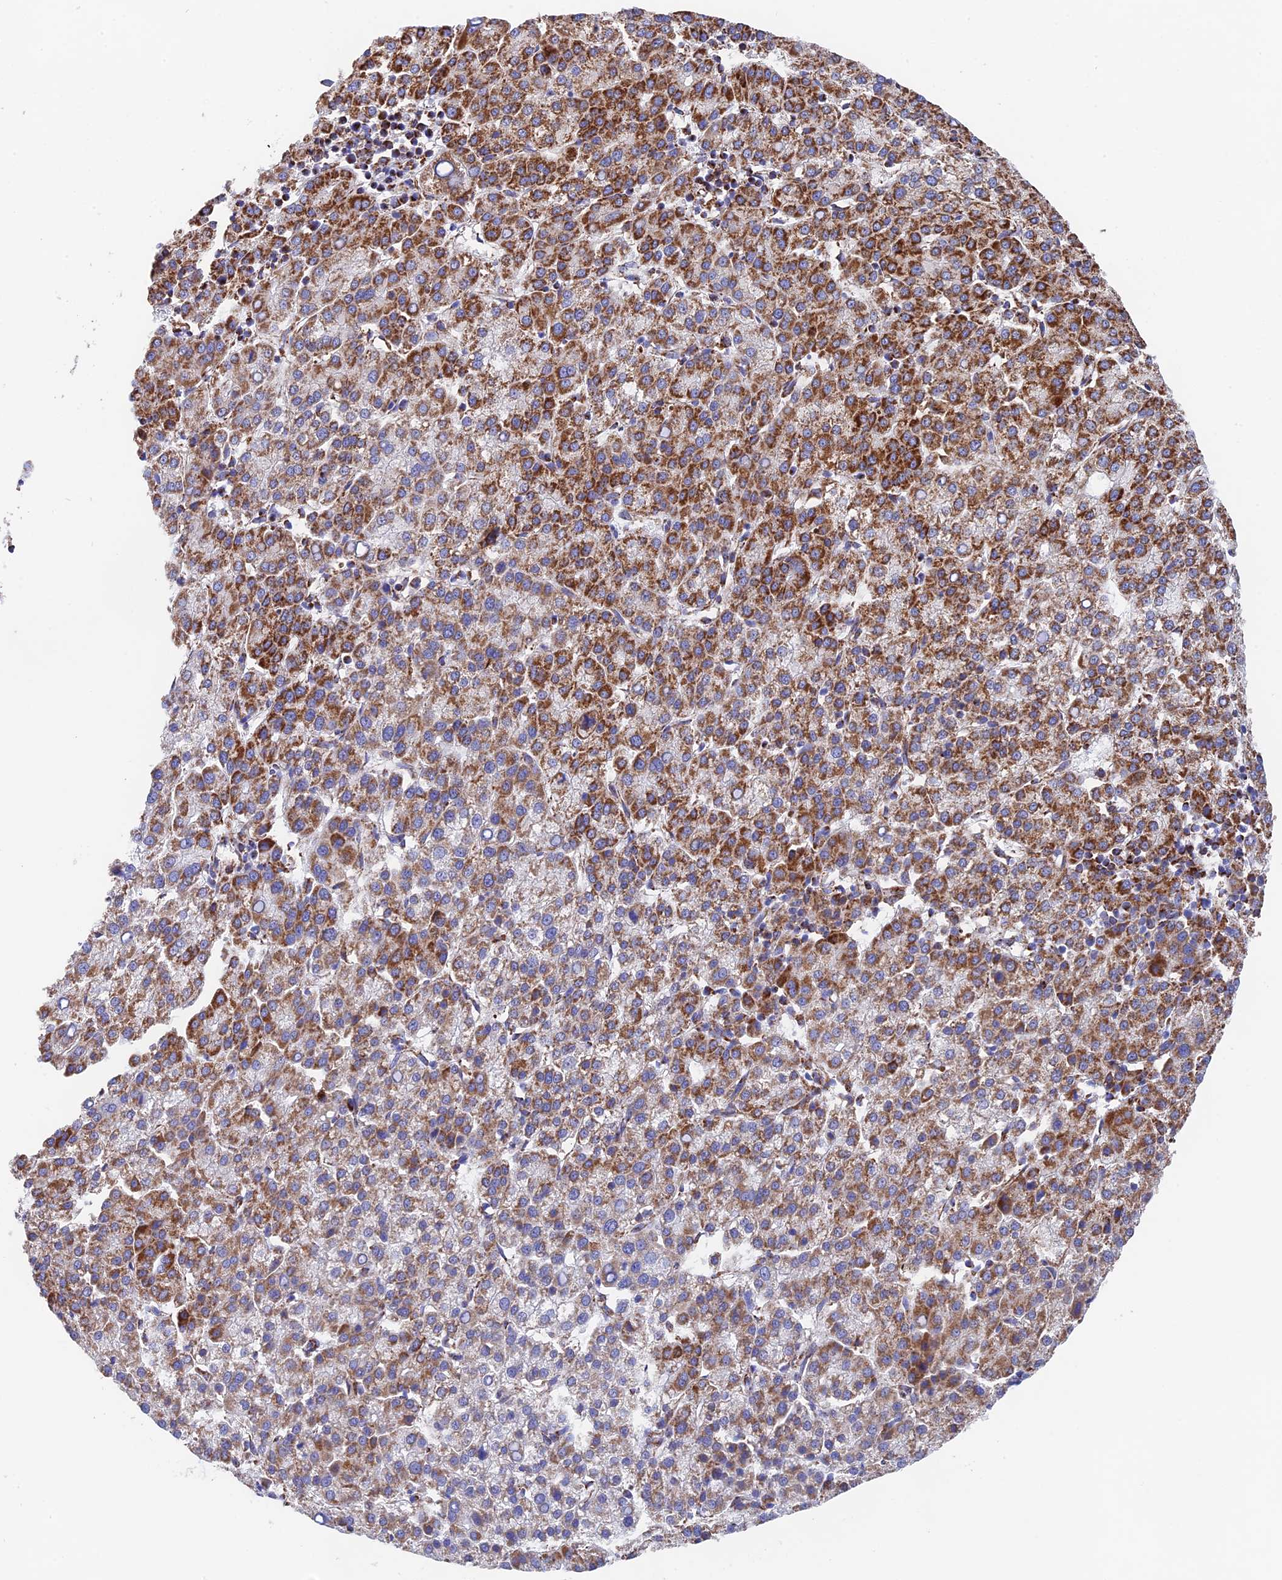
{"staining": {"intensity": "moderate", "quantity": ">75%", "location": "cytoplasmic/membranous"}, "tissue": "liver cancer", "cell_type": "Tumor cells", "image_type": "cancer", "snomed": [{"axis": "morphology", "description": "Carcinoma, Hepatocellular, NOS"}, {"axis": "topography", "description": "Liver"}], "caption": "Human liver cancer (hepatocellular carcinoma) stained with a brown dye reveals moderate cytoplasmic/membranous positive expression in about >75% of tumor cells.", "gene": "NDUFA5", "patient": {"sex": "female", "age": 58}}